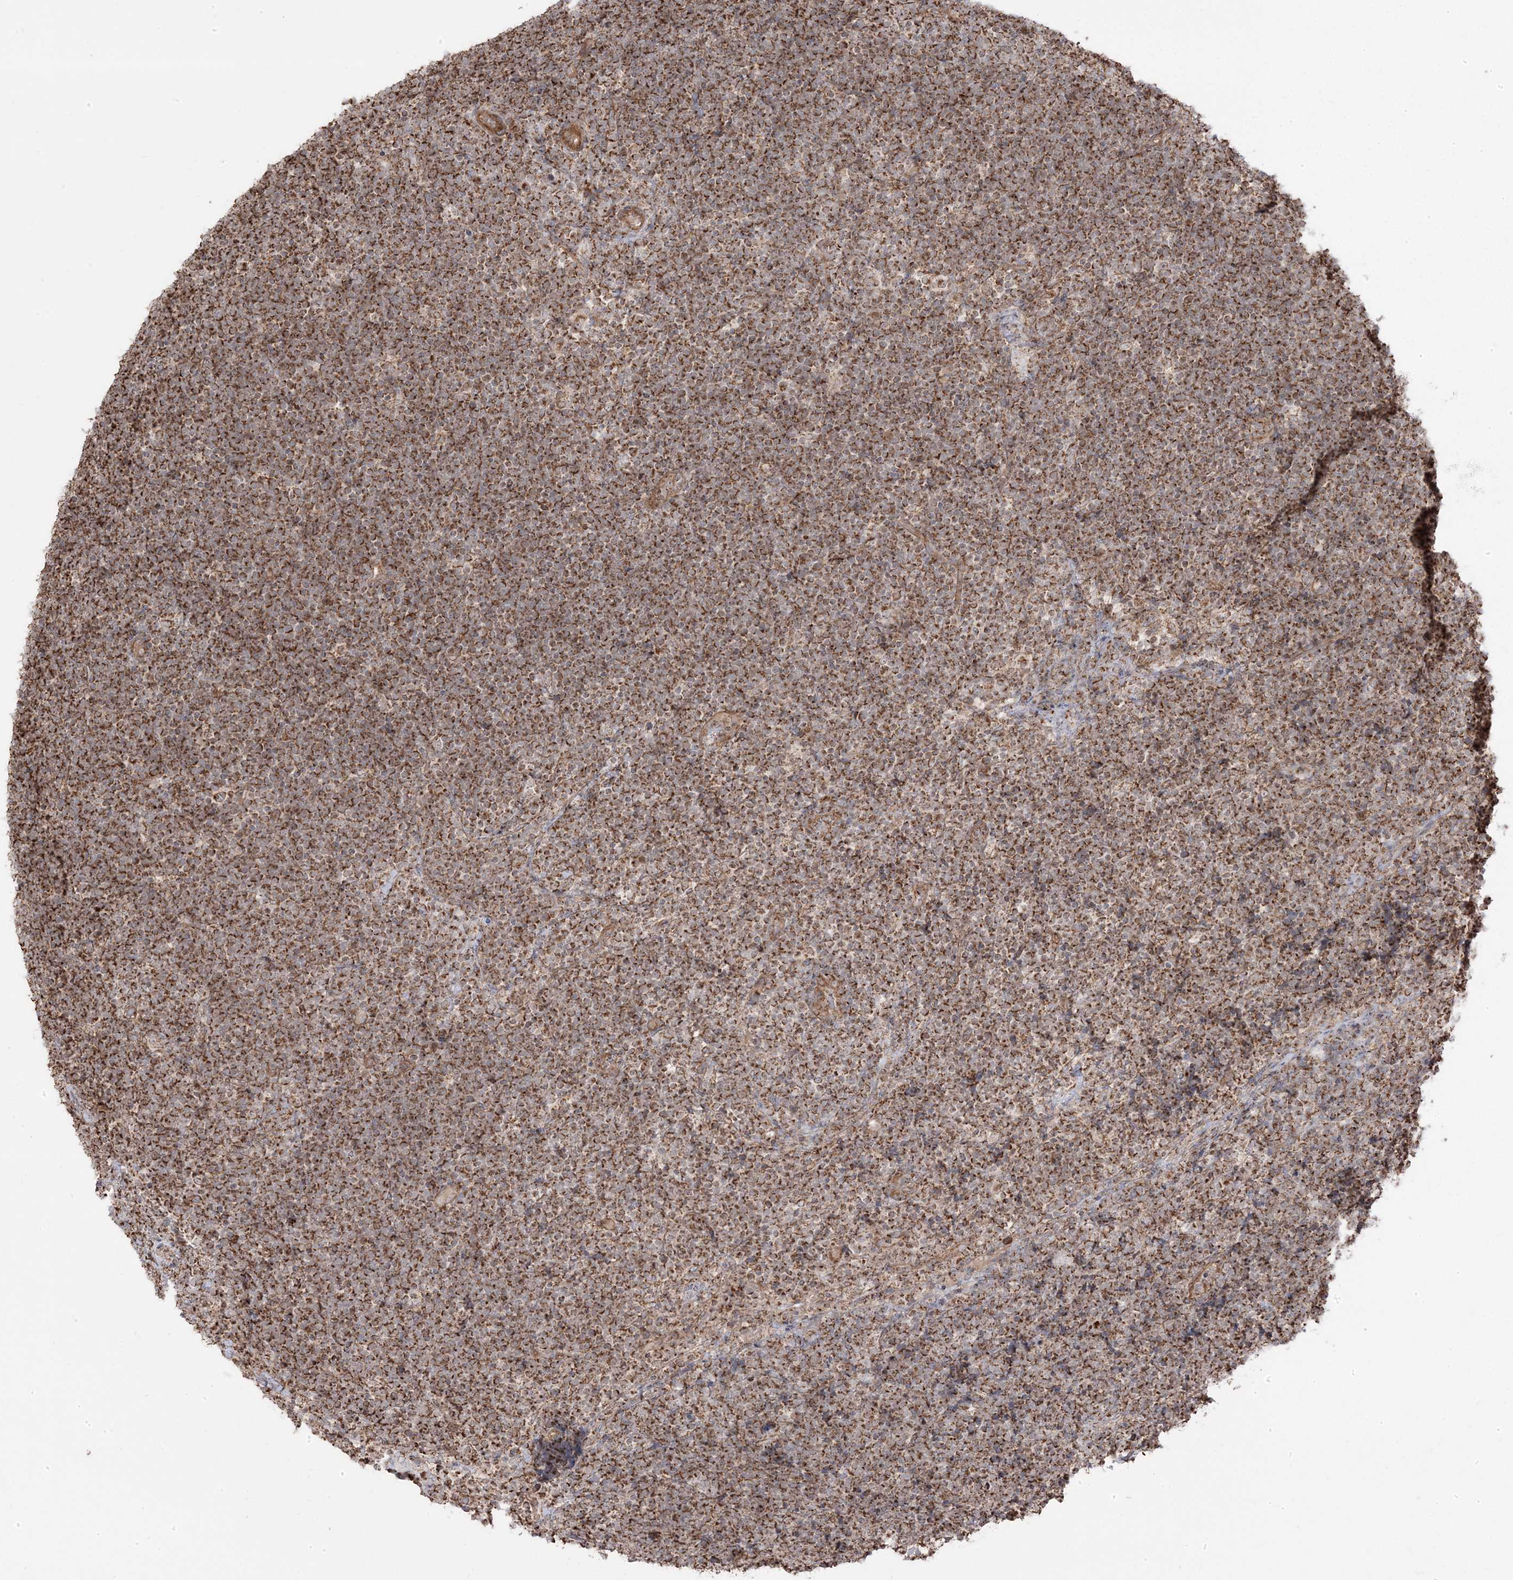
{"staining": {"intensity": "moderate", "quantity": ">75%", "location": "cytoplasmic/membranous"}, "tissue": "lymphoma", "cell_type": "Tumor cells", "image_type": "cancer", "snomed": [{"axis": "morphology", "description": "Malignant lymphoma, non-Hodgkin's type, High grade"}, {"axis": "topography", "description": "Lymph node"}], "caption": "Immunohistochemical staining of lymphoma shows medium levels of moderate cytoplasmic/membranous staining in about >75% of tumor cells.", "gene": "CLUAP1", "patient": {"sex": "male", "age": 13}}